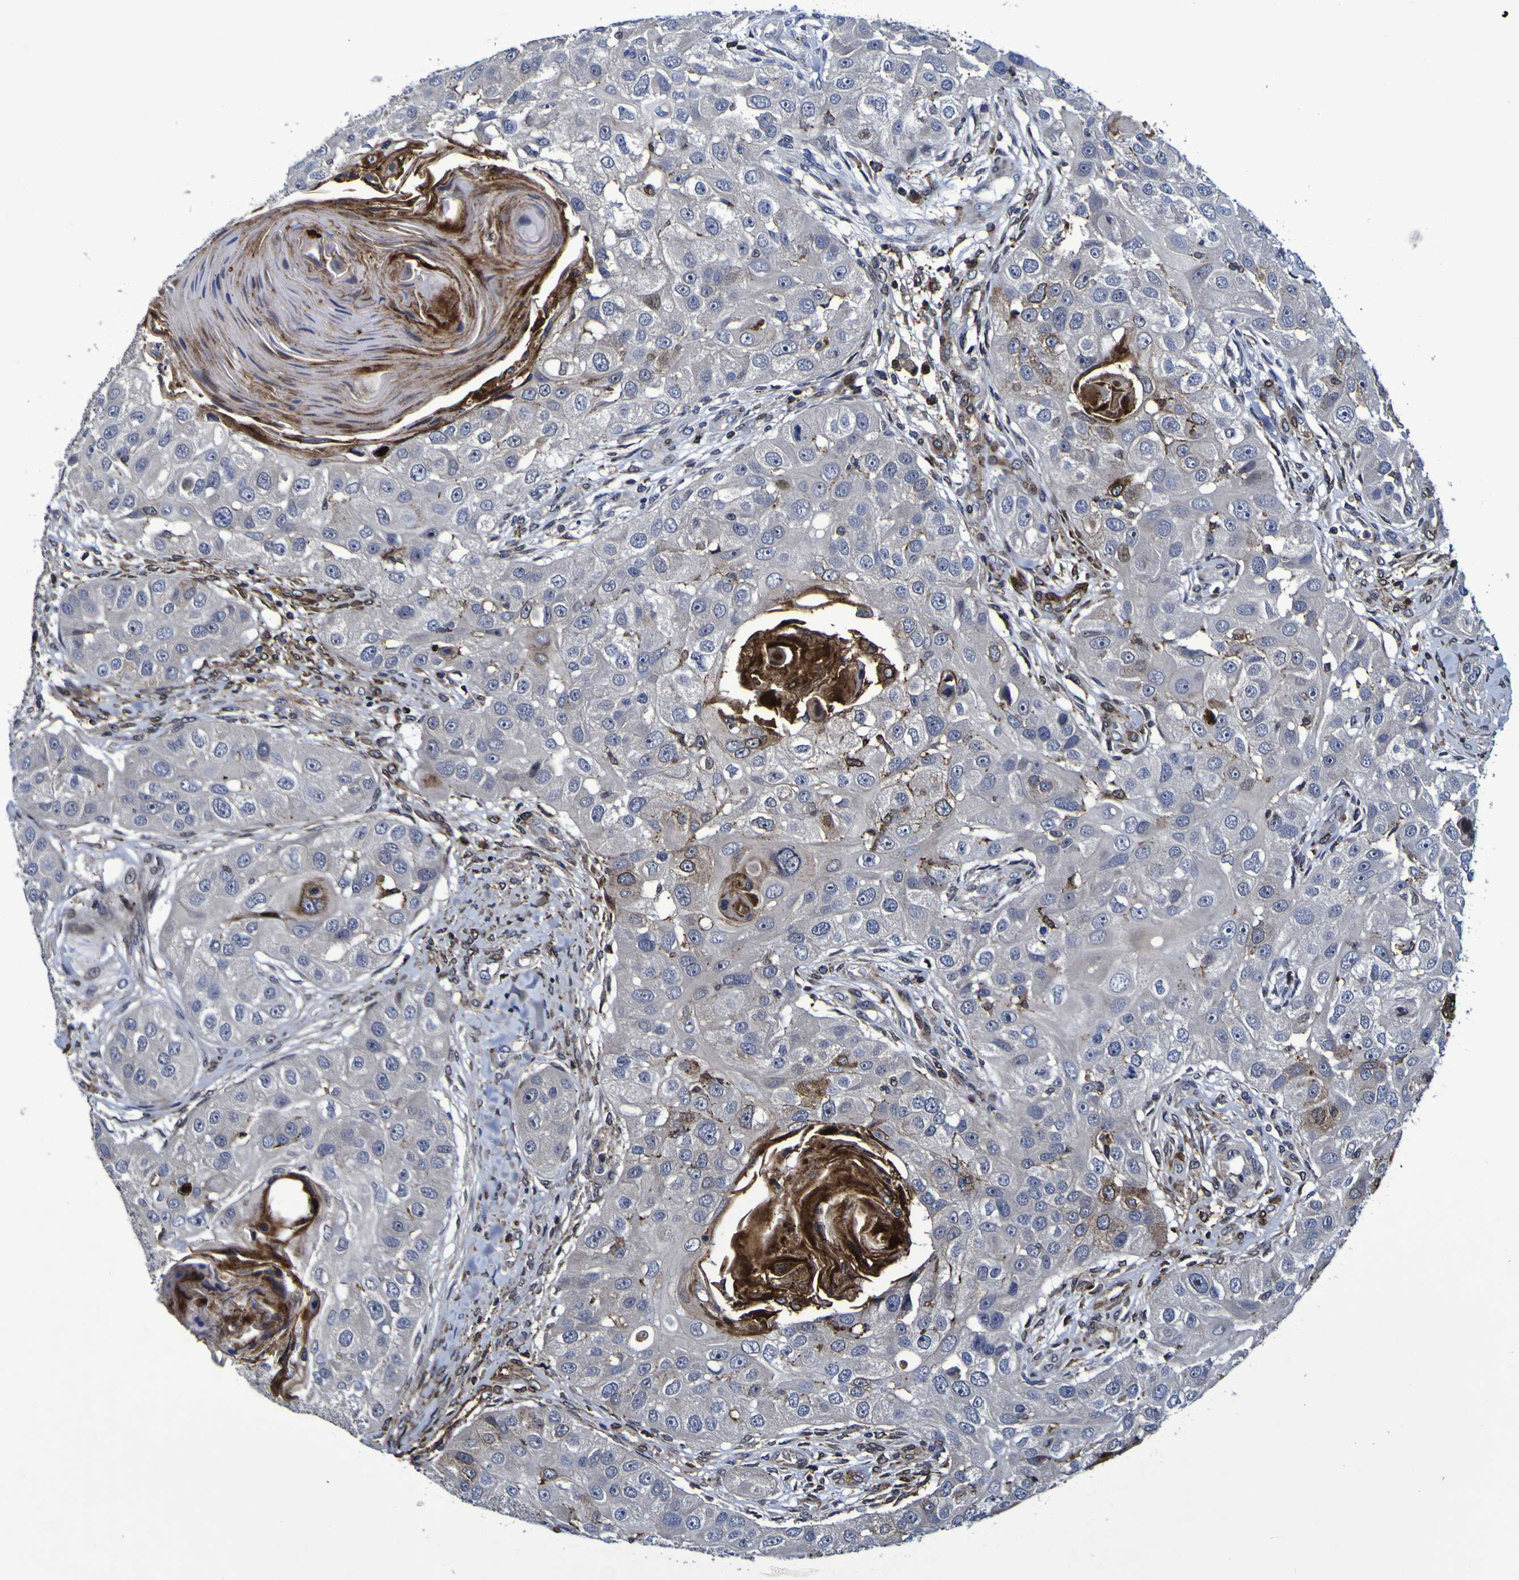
{"staining": {"intensity": "moderate", "quantity": "<25%", "location": "cytoplasmic/membranous"}, "tissue": "head and neck cancer", "cell_type": "Tumor cells", "image_type": "cancer", "snomed": [{"axis": "morphology", "description": "Normal tissue, NOS"}, {"axis": "morphology", "description": "Squamous cell carcinoma, NOS"}, {"axis": "topography", "description": "Skeletal muscle"}, {"axis": "topography", "description": "Head-Neck"}], "caption": "Tumor cells show low levels of moderate cytoplasmic/membranous expression in approximately <25% of cells in human head and neck squamous cell carcinoma.", "gene": "MGLL", "patient": {"sex": "male", "age": 51}}